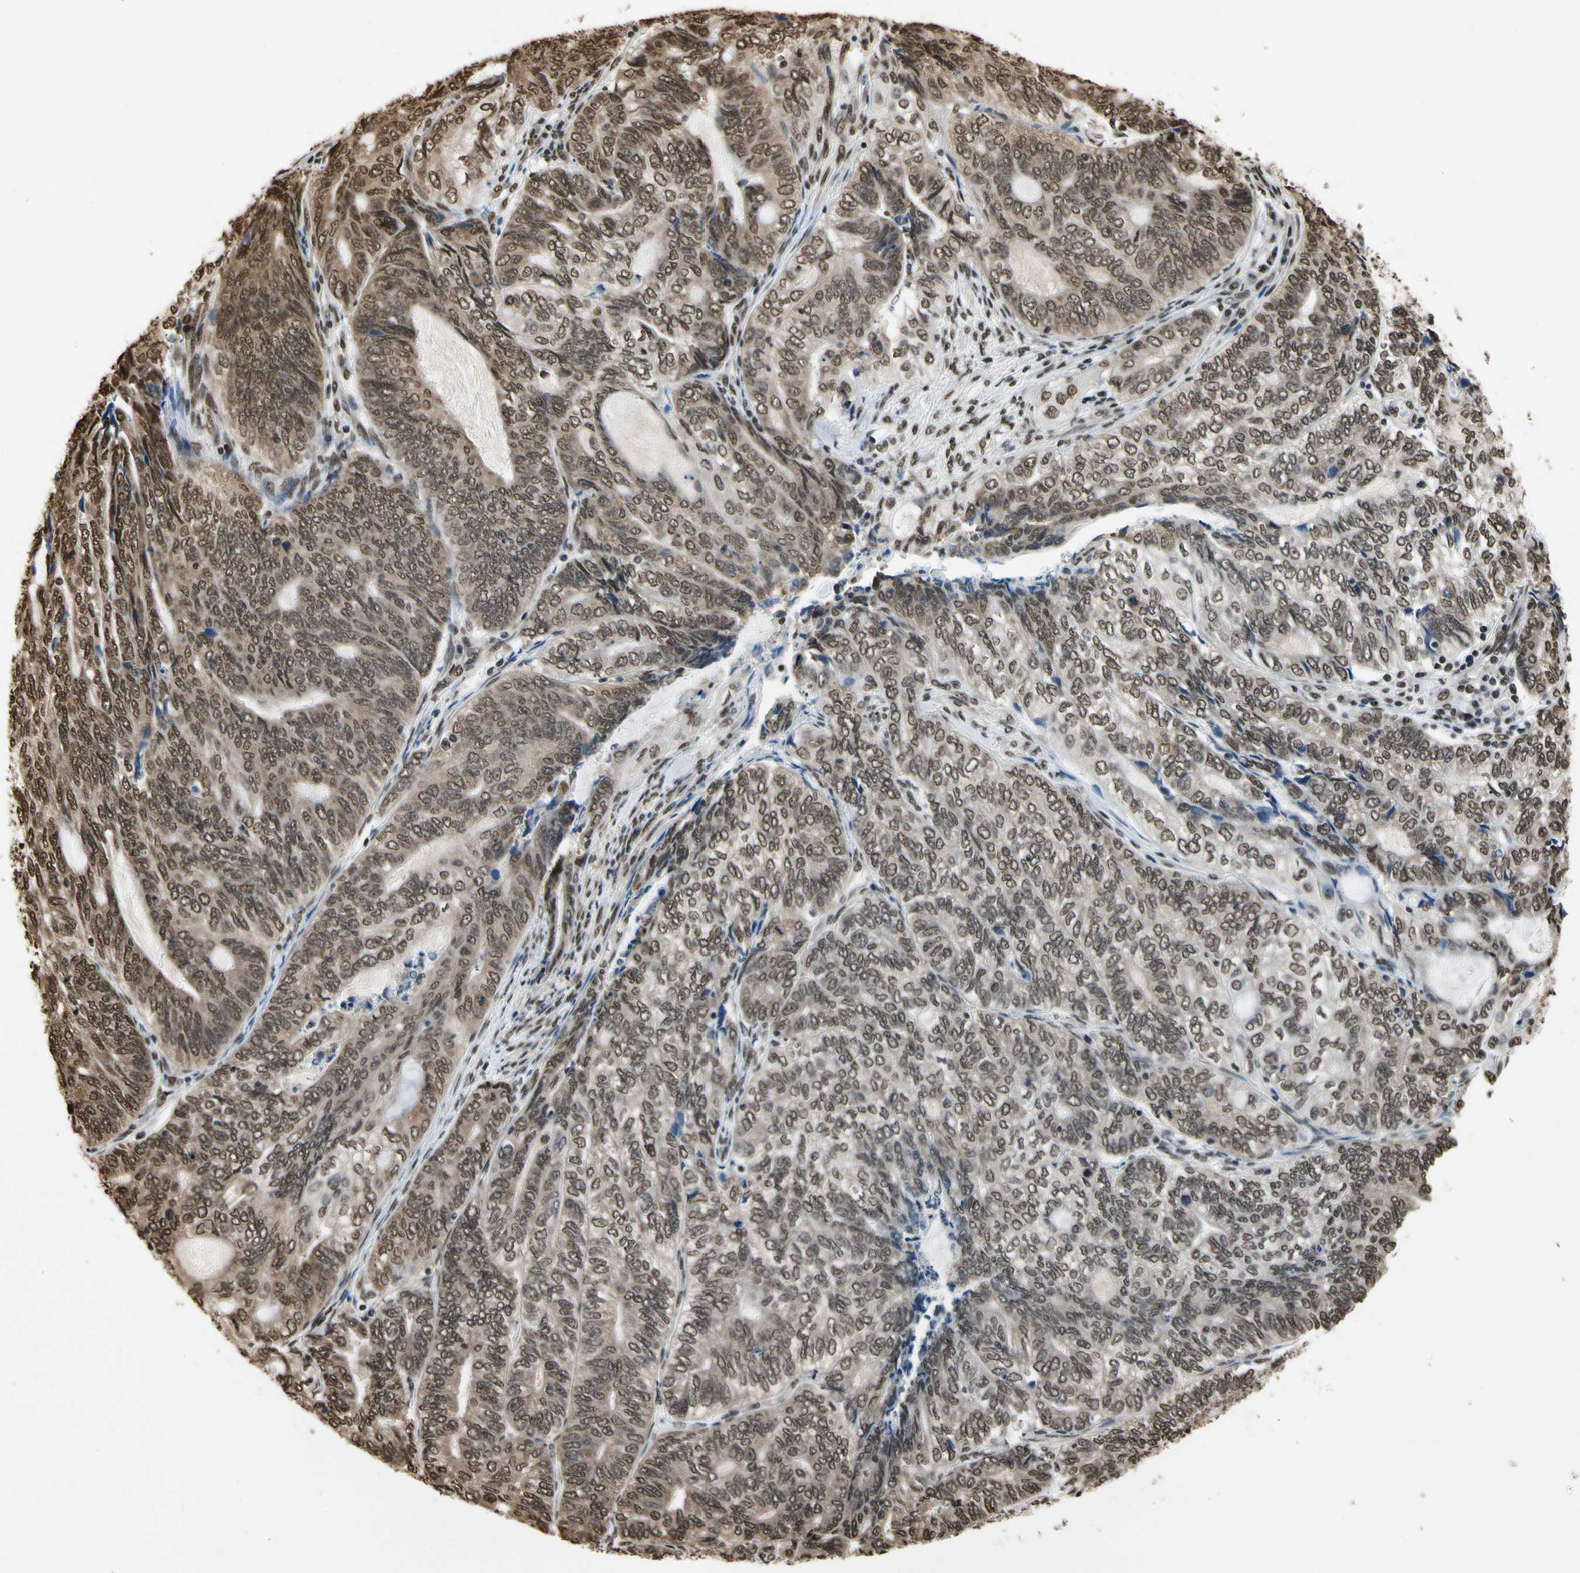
{"staining": {"intensity": "moderate", "quantity": ">75%", "location": "nuclear"}, "tissue": "endometrial cancer", "cell_type": "Tumor cells", "image_type": "cancer", "snomed": [{"axis": "morphology", "description": "Adenocarcinoma, NOS"}, {"axis": "topography", "description": "Uterus"}, {"axis": "topography", "description": "Endometrium"}], "caption": "Endometrial cancer tissue exhibits moderate nuclear positivity in about >75% of tumor cells, visualized by immunohistochemistry.", "gene": "HNRNPK", "patient": {"sex": "female", "age": 70}}